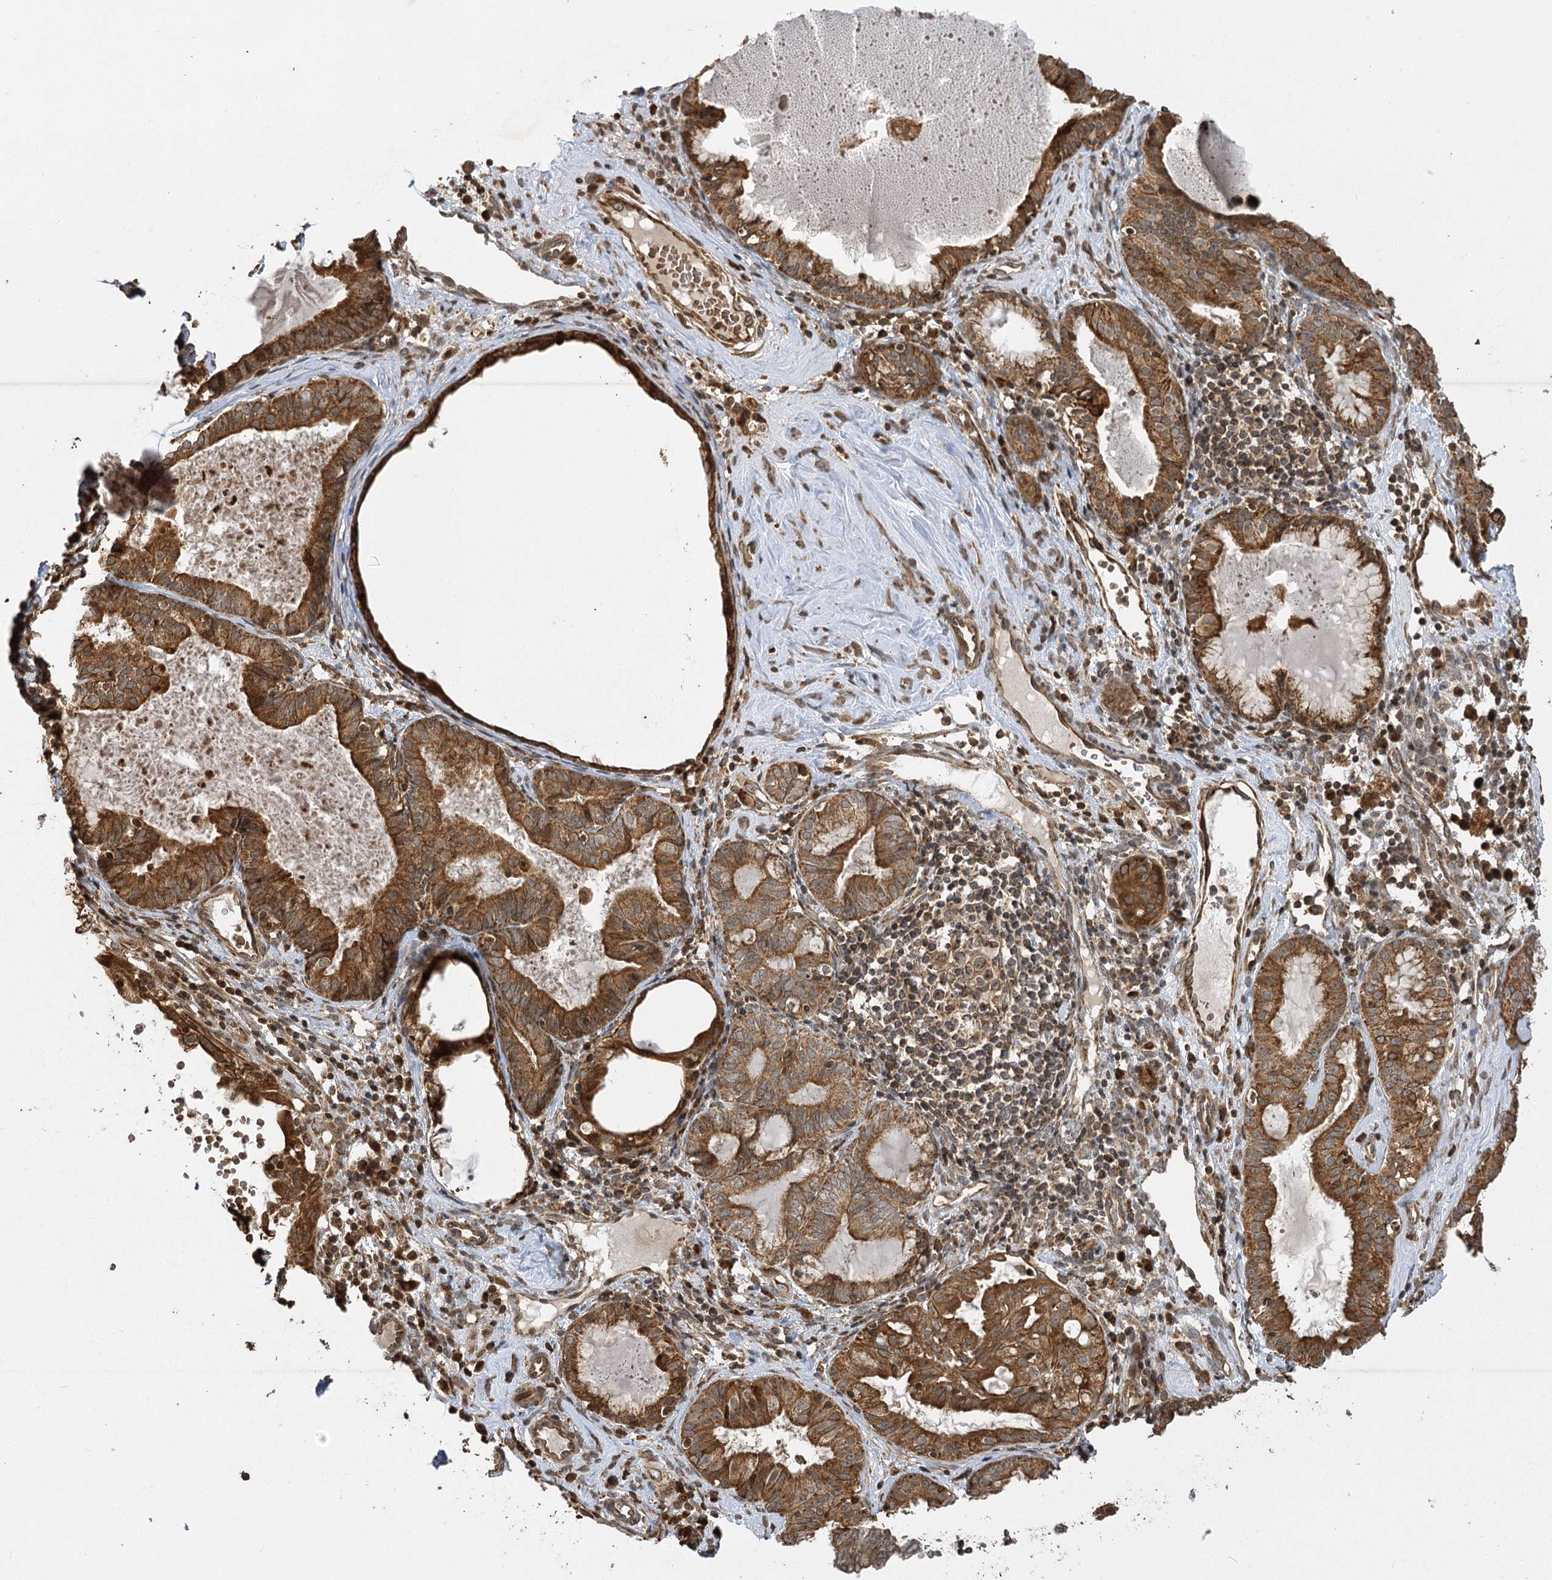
{"staining": {"intensity": "moderate", "quantity": "25%-75%", "location": "cytoplasmic/membranous"}, "tissue": "endometrial cancer", "cell_type": "Tumor cells", "image_type": "cancer", "snomed": [{"axis": "morphology", "description": "Adenocarcinoma, NOS"}, {"axis": "topography", "description": "Endometrium"}], "caption": "Tumor cells reveal medium levels of moderate cytoplasmic/membranous staining in about 25%-75% of cells in adenocarcinoma (endometrial).", "gene": "IL11RA", "patient": {"sex": "female", "age": 79}}